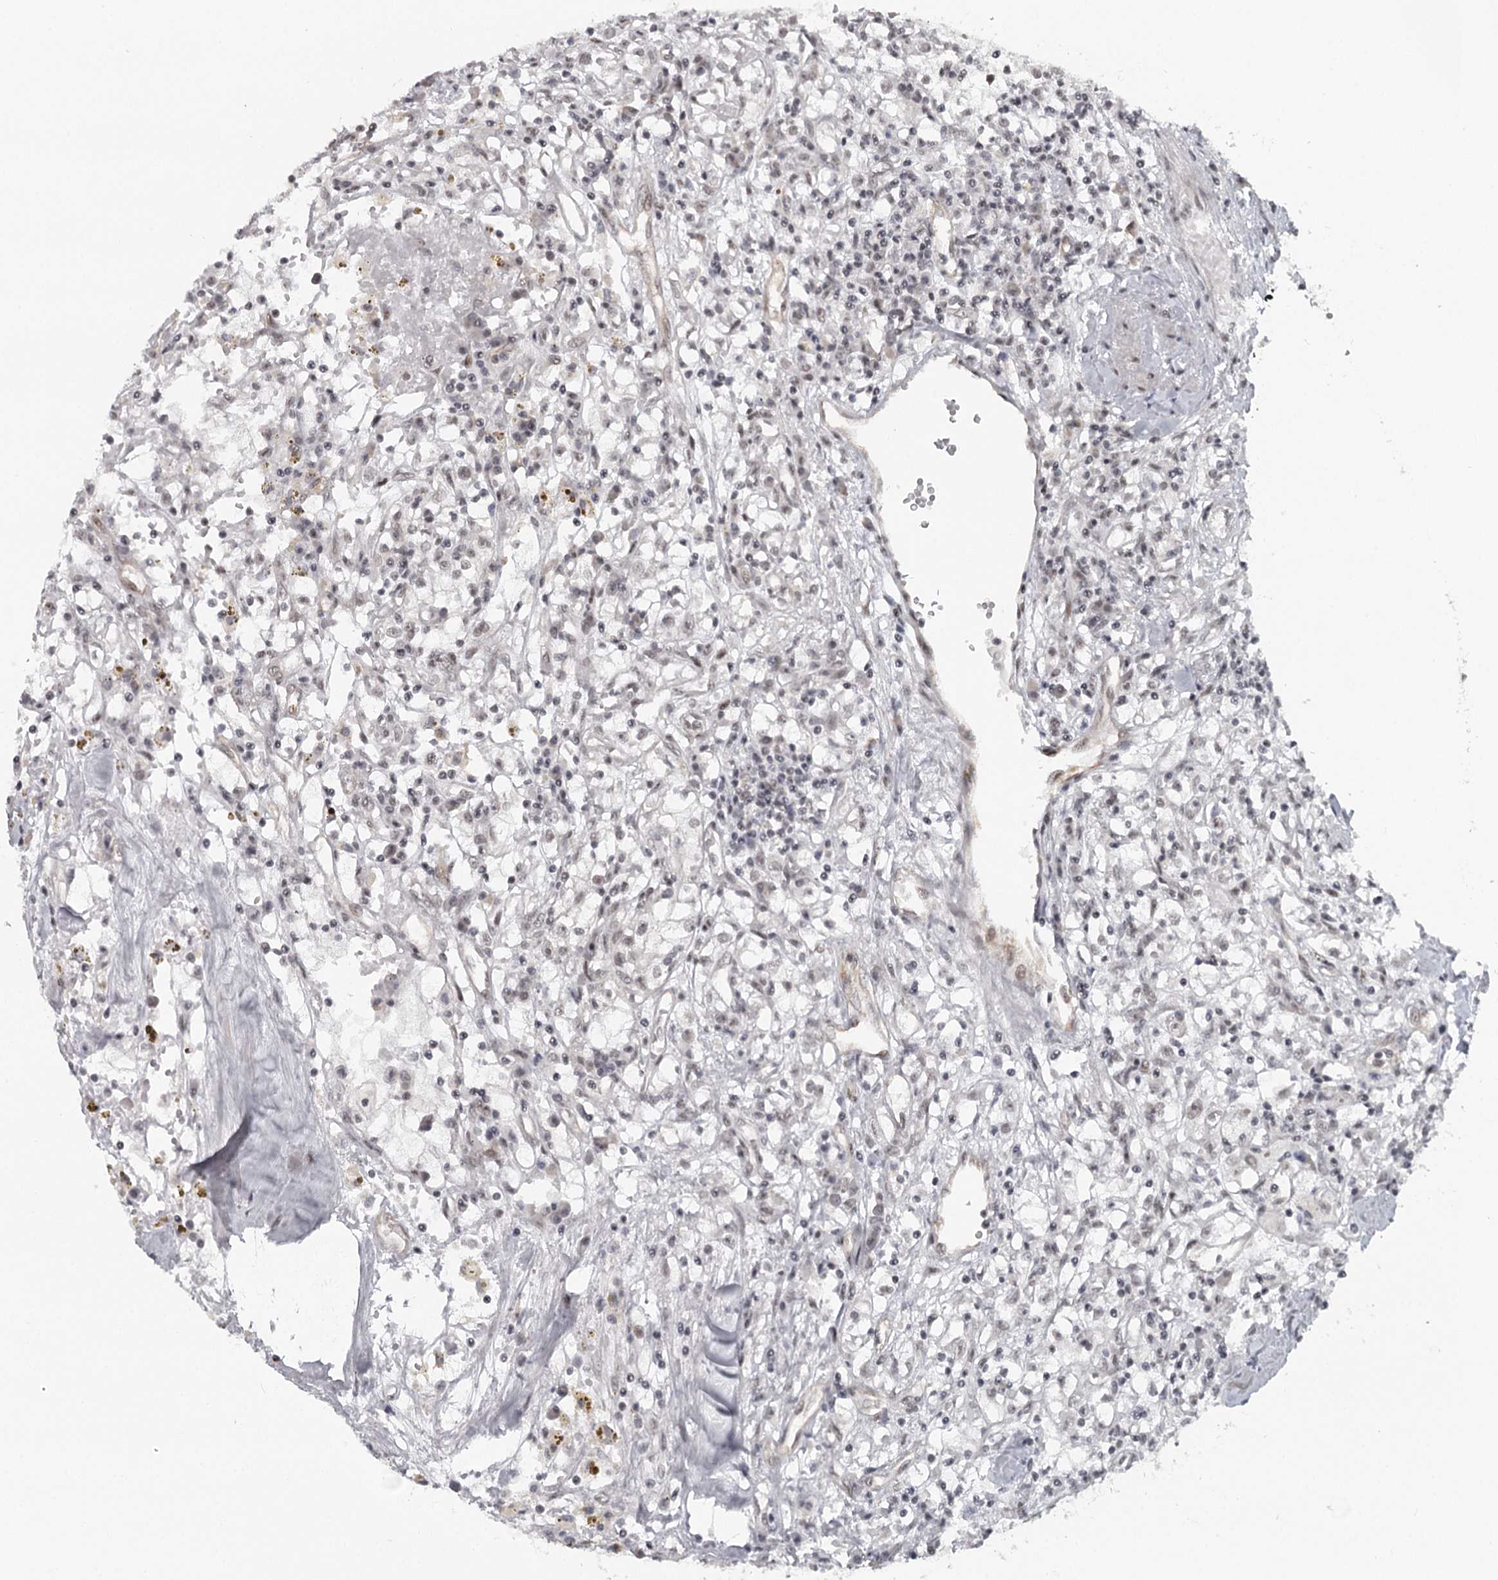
{"staining": {"intensity": "weak", "quantity": "25%-75%", "location": "nuclear"}, "tissue": "renal cancer", "cell_type": "Tumor cells", "image_type": "cancer", "snomed": [{"axis": "morphology", "description": "Adenocarcinoma, NOS"}, {"axis": "topography", "description": "Kidney"}], "caption": "A micrograph of renal cancer (adenocarcinoma) stained for a protein displays weak nuclear brown staining in tumor cells.", "gene": "FAM13C", "patient": {"sex": "male", "age": 56}}